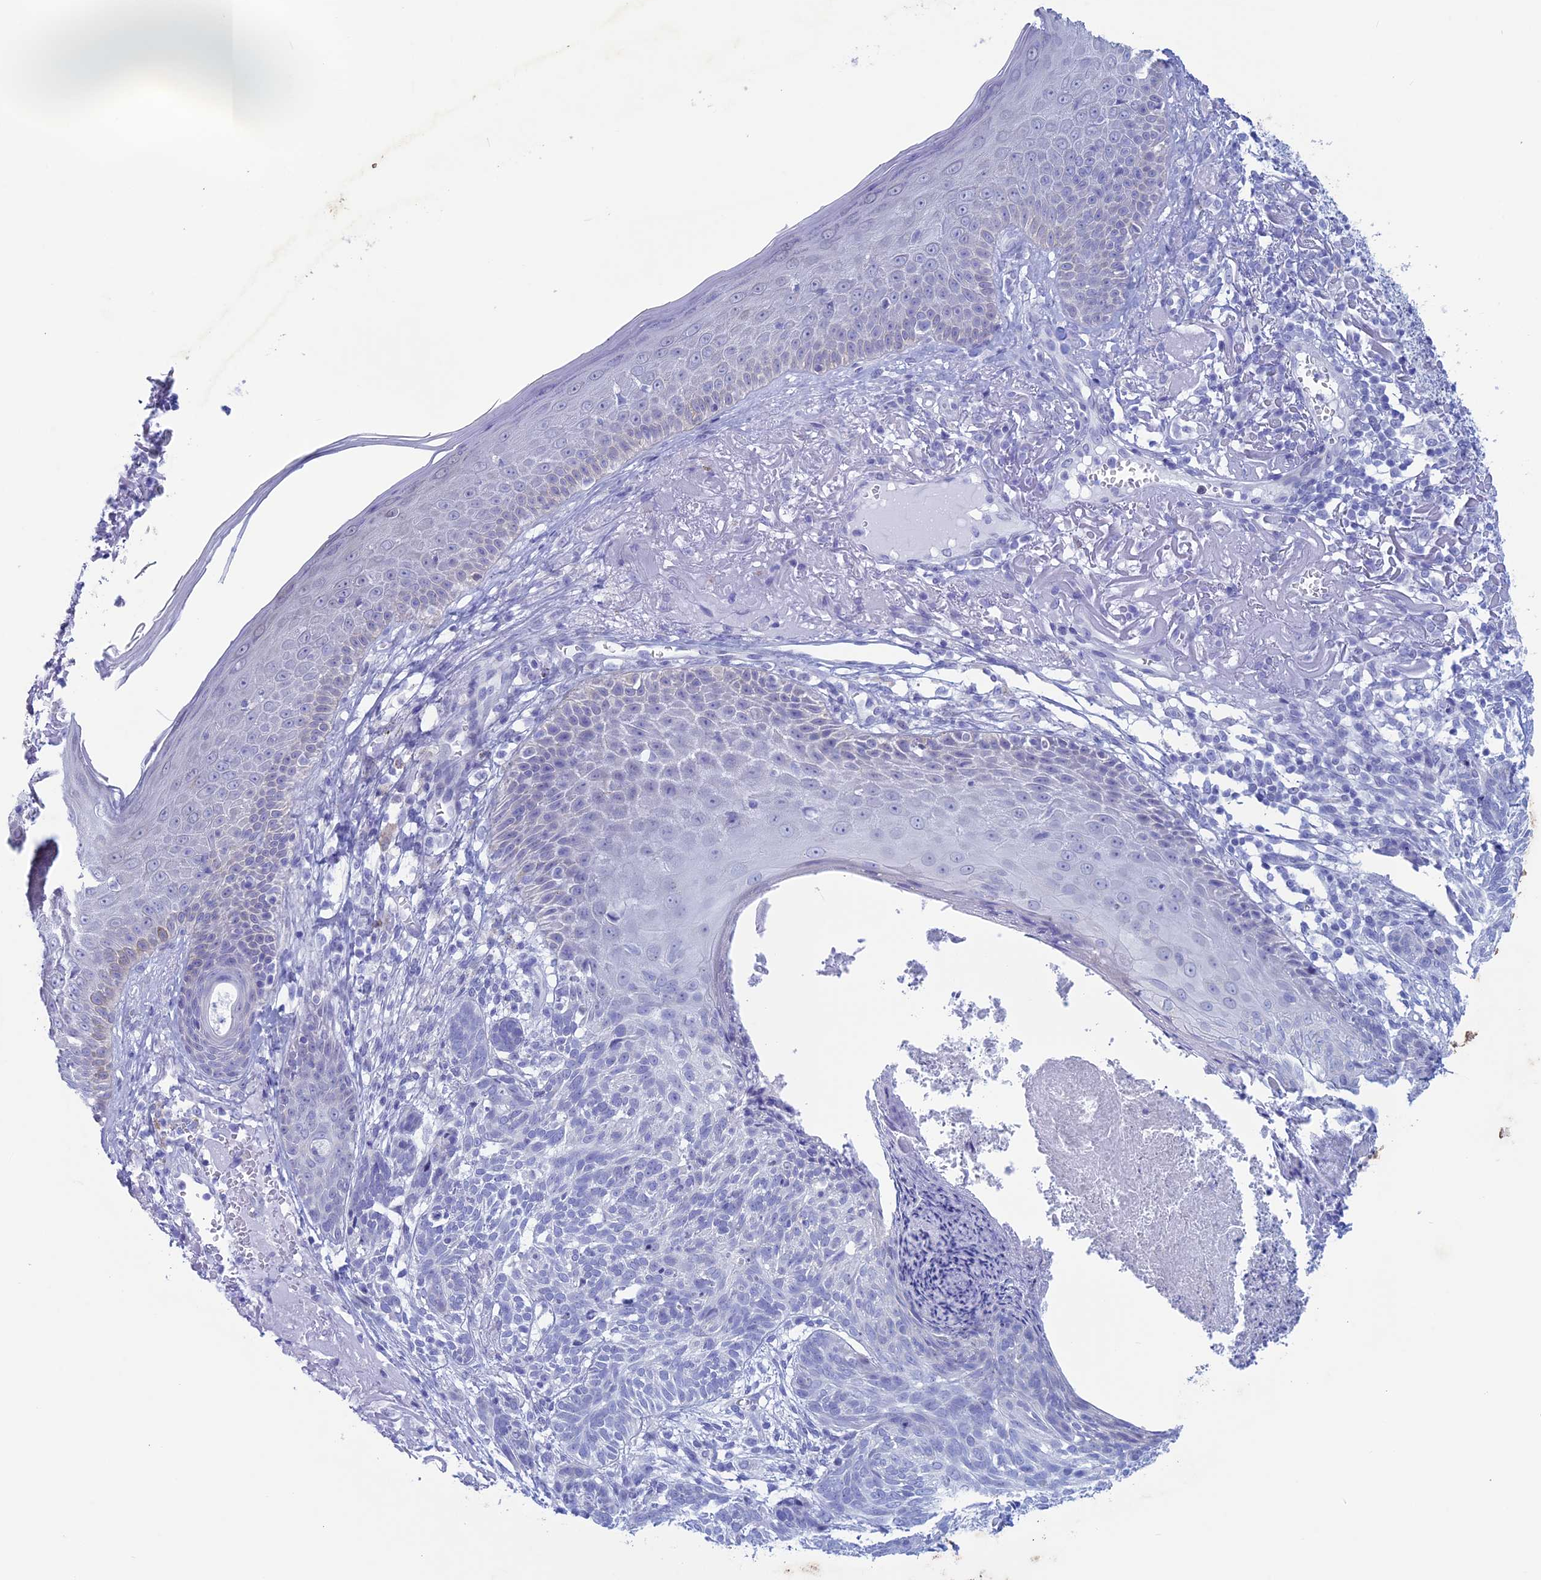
{"staining": {"intensity": "negative", "quantity": "none", "location": "none"}, "tissue": "skin cancer", "cell_type": "Tumor cells", "image_type": "cancer", "snomed": [{"axis": "morphology", "description": "Normal tissue, NOS"}, {"axis": "morphology", "description": "Basal cell carcinoma"}, {"axis": "topography", "description": "Skin"}], "caption": "Skin cancer was stained to show a protein in brown. There is no significant positivity in tumor cells.", "gene": "LHFPL2", "patient": {"sex": "male", "age": 66}}